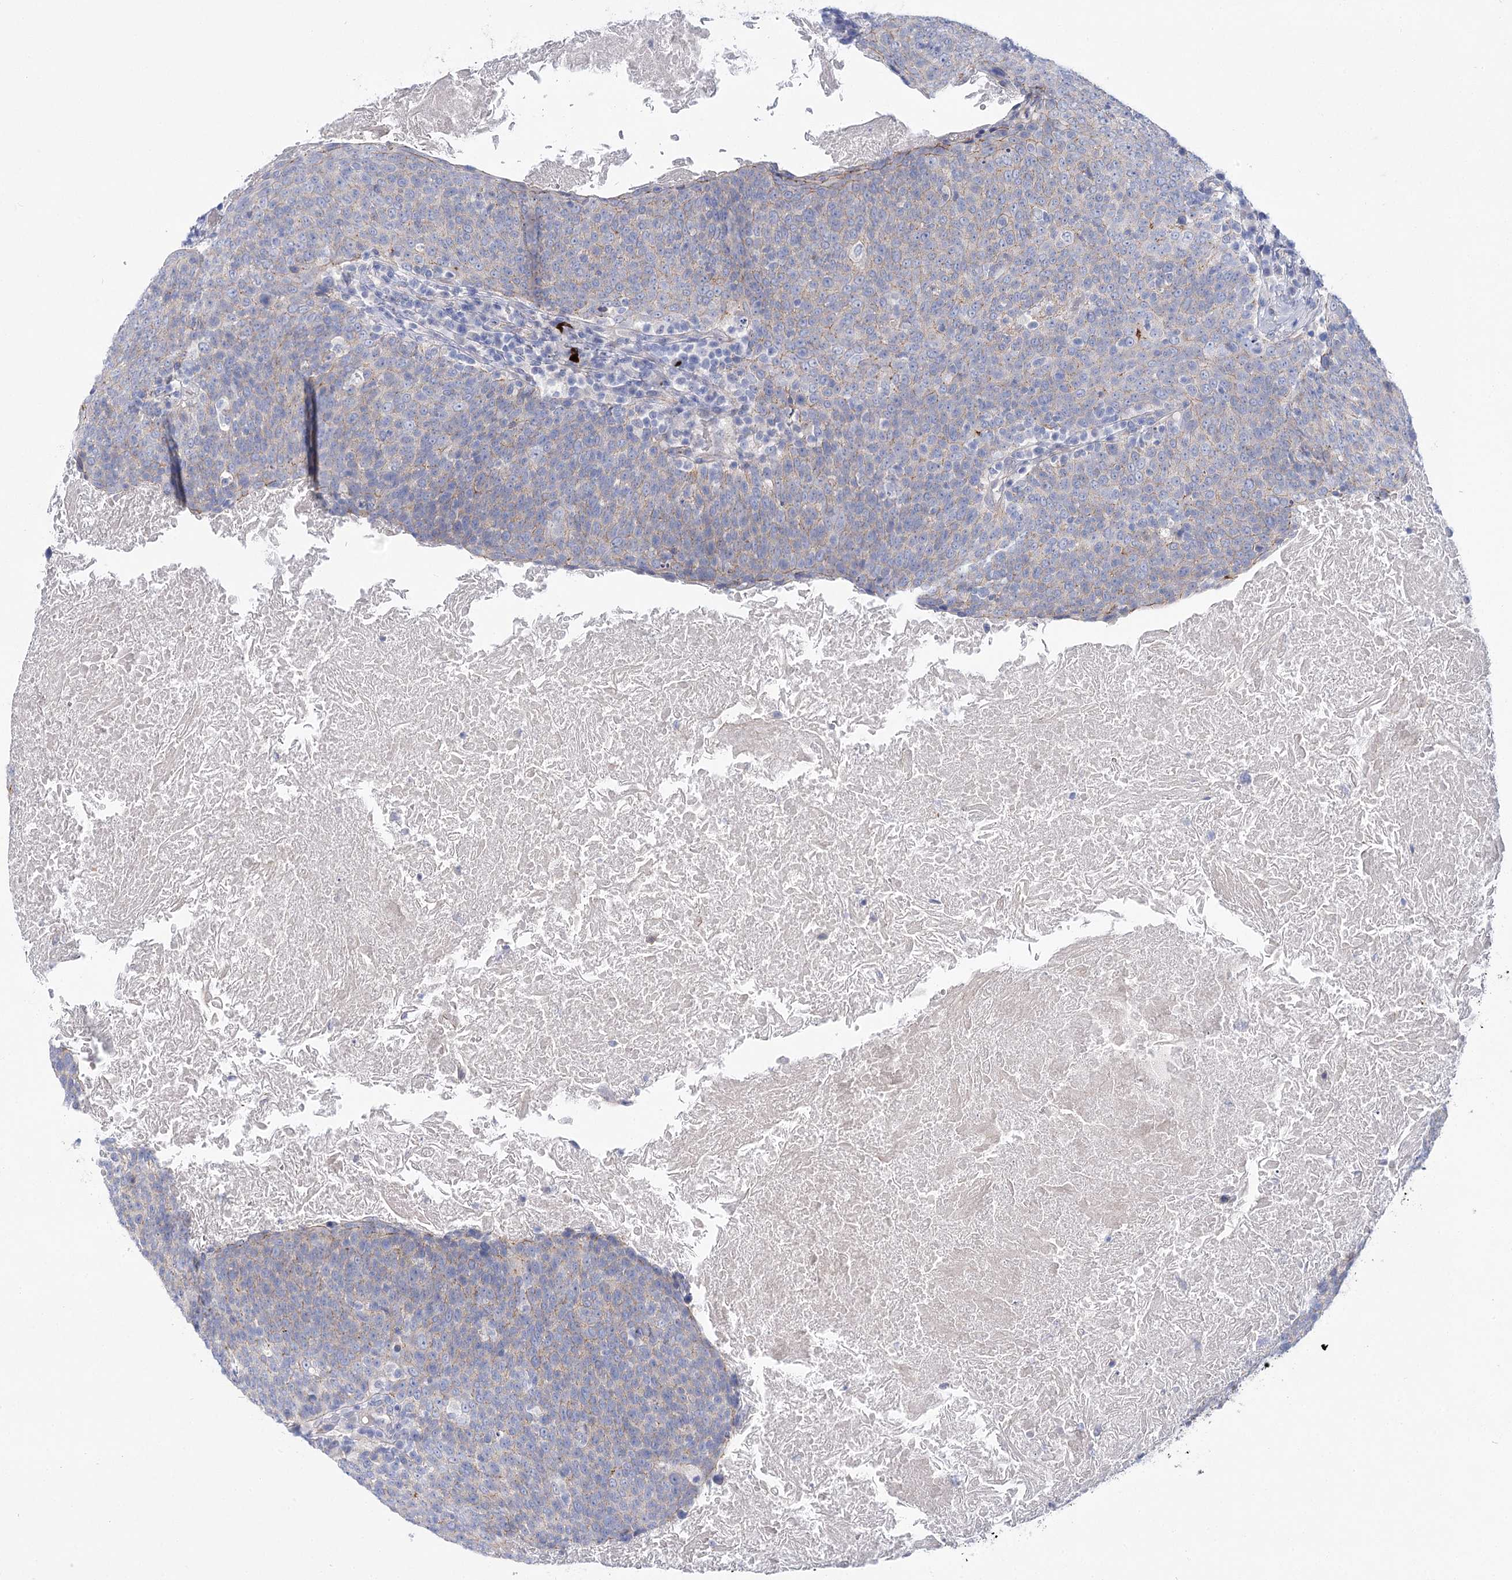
{"staining": {"intensity": "weak", "quantity": "<25%", "location": "cytoplasmic/membranous"}, "tissue": "head and neck cancer", "cell_type": "Tumor cells", "image_type": "cancer", "snomed": [{"axis": "morphology", "description": "Squamous cell carcinoma, NOS"}, {"axis": "morphology", "description": "Squamous cell carcinoma, metastatic, NOS"}, {"axis": "topography", "description": "Lymph node"}, {"axis": "topography", "description": "Head-Neck"}], "caption": "An immunohistochemistry (IHC) histopathology image of head and neck cancer (metastatic squamous cell carcinoma) is shown. There is no staining in tumor cells of head and neck cancer (metastatic squamous cell carcinoma).", "gene": "NRAP", "patient": {"sex": "male", "age": 62}}